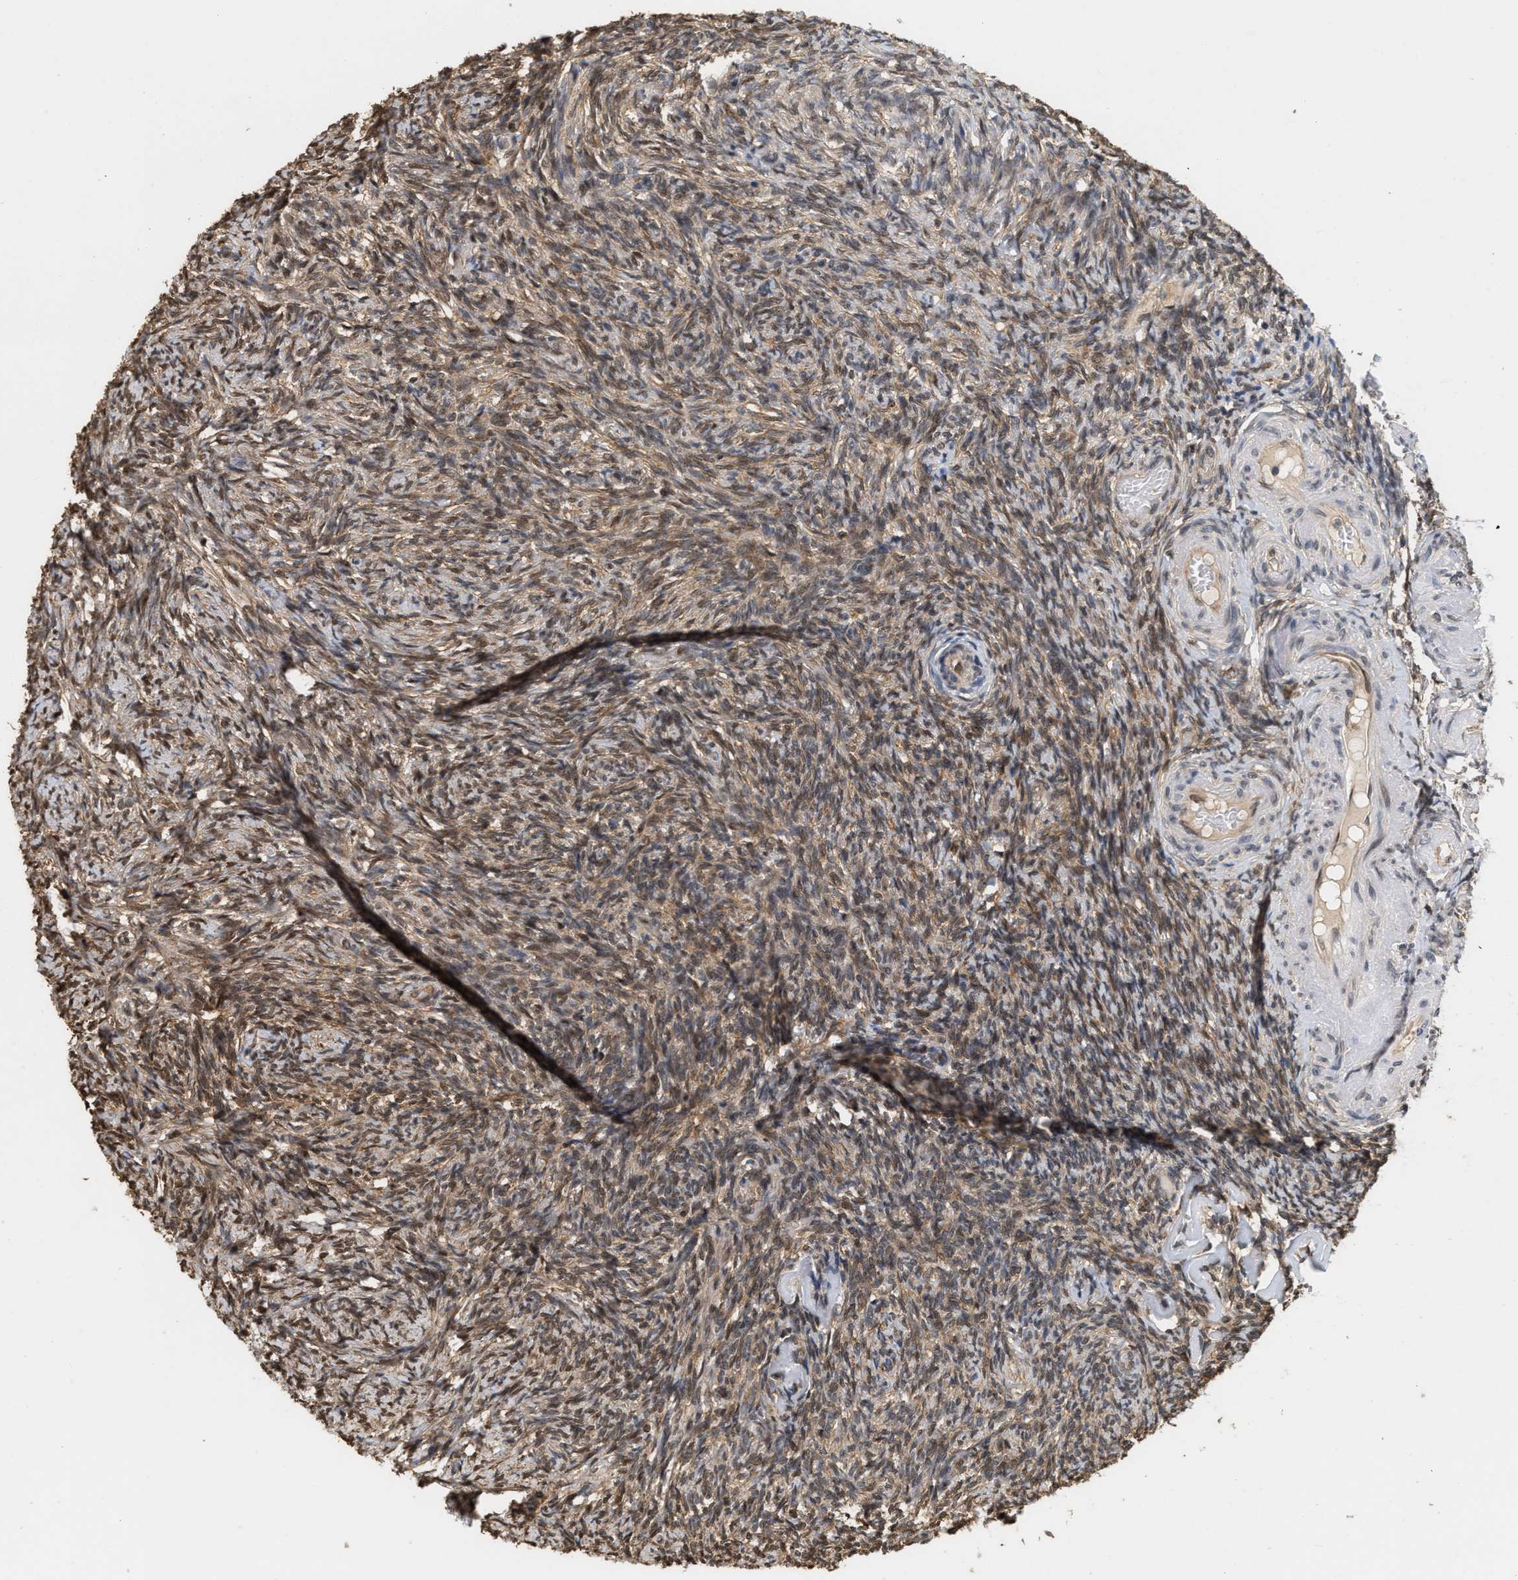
{"staining": {"intensity": "moderate", "quantity": ">75%", "location": "cytoplasmic/membranous,nuclear"}, "tissue": "ovary", "cell_type": "Follicle cells", "image_type": "normal", "snomed": [{"axis": "morphology", "description": "Normal tissue, NOS"}, {"axis": "topography", "description": "Ovary"}], "caption": "Immunohistochemical staining of benign ovary exhibits >75% levels of moderate cytoplasmic/membranous,nuclear protein staining in approximately >75% of follicle cells.", "gene": "ABHD5", "patient": {"sex": "female", "age": 60}}